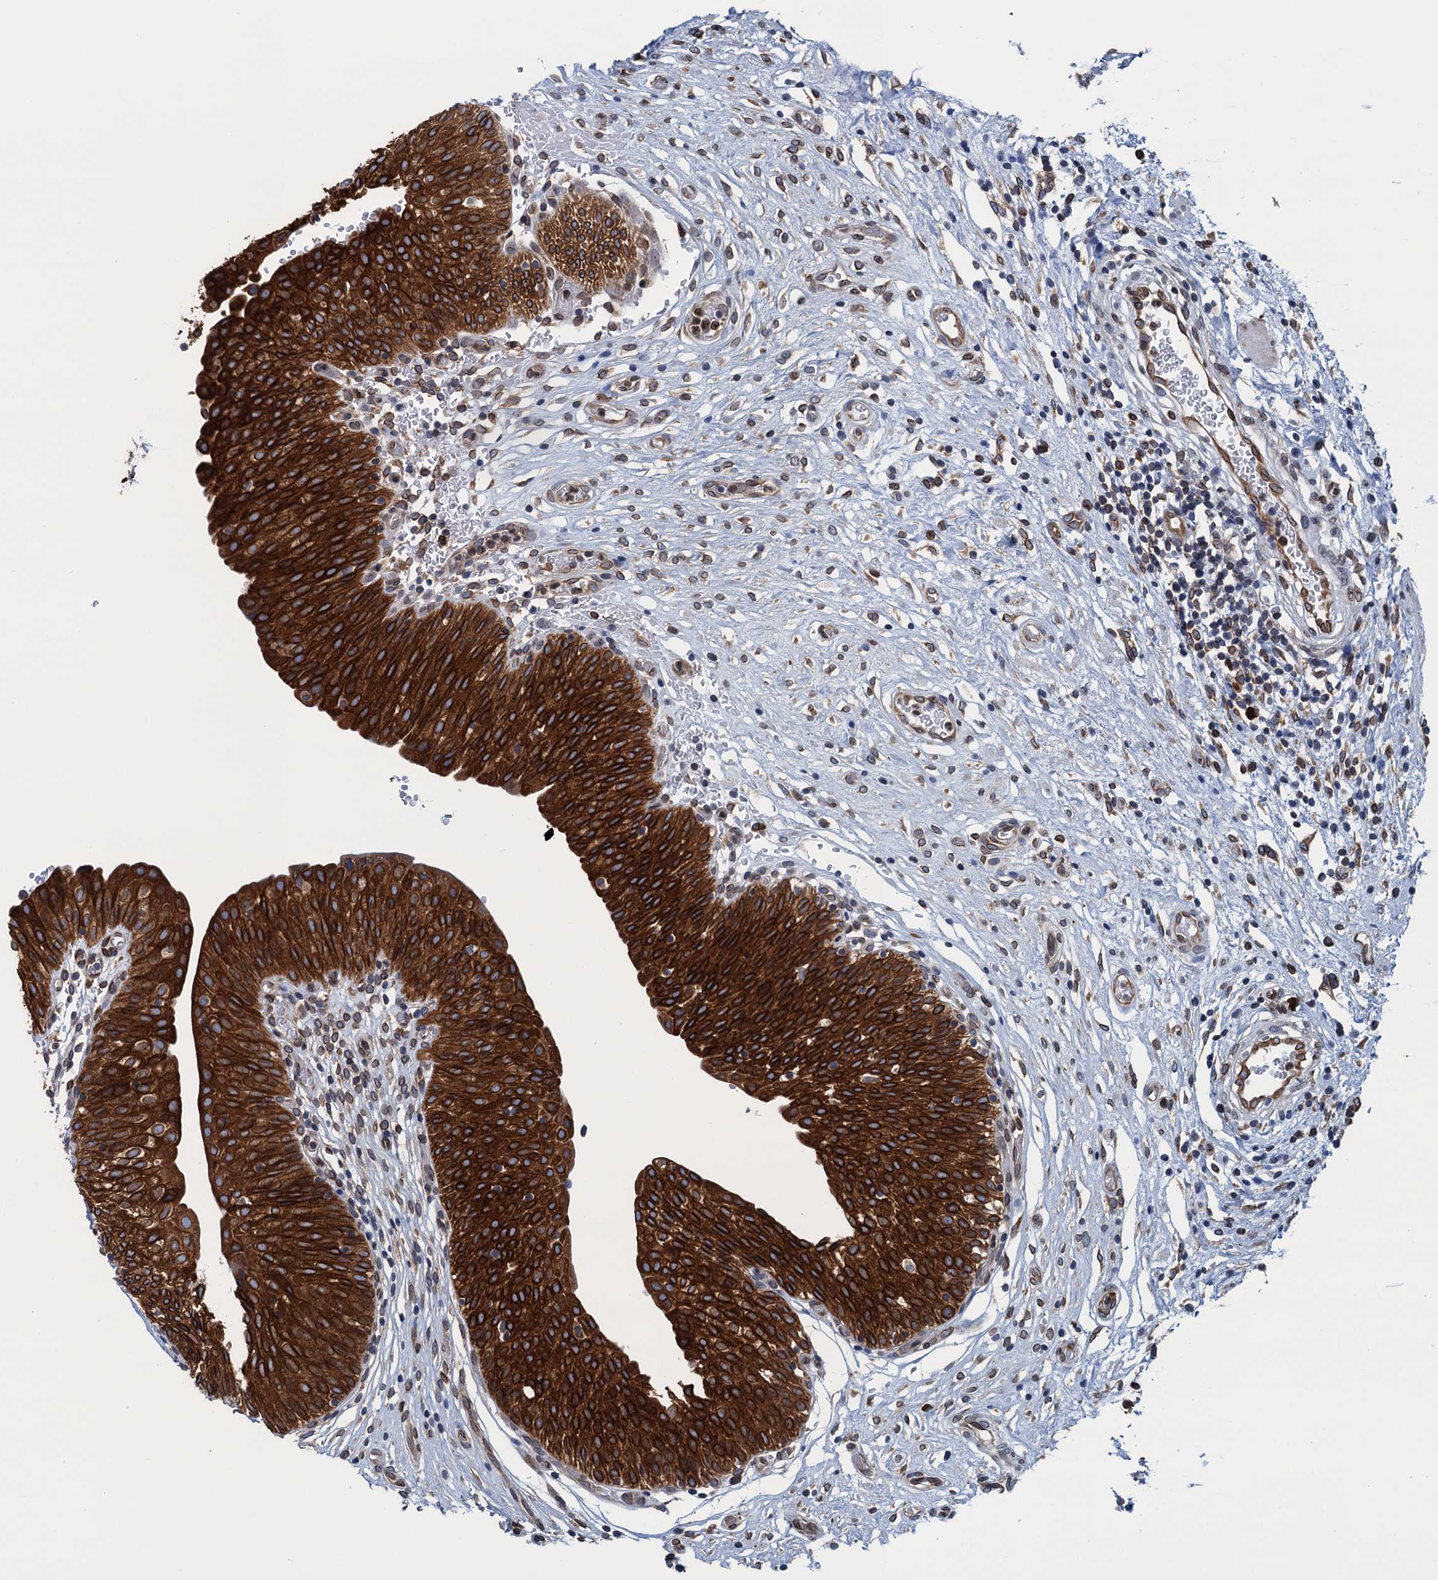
{"staining": {"intensity": "strong", "quantity": ">75%", "location": "cytoplasmic/membranous"}, "tissue": "urinary bladder", "cell_type": "Urothelial cells", "image_type": "normal", "snomed": [{"axis": "morphology", "description": "Normal tissue, NOS"}, {"axis": "topography", "description": "Urinary bladder"}], "caption": "An immunohistochemistry image of benign tissue is shown. Protein staining in brown shows strong cytoplasmic/membranous positivity in urinary bladder within urothelial cells.", "gene": "TMEM205", "patient": {"sex": "male", "age": 55}}